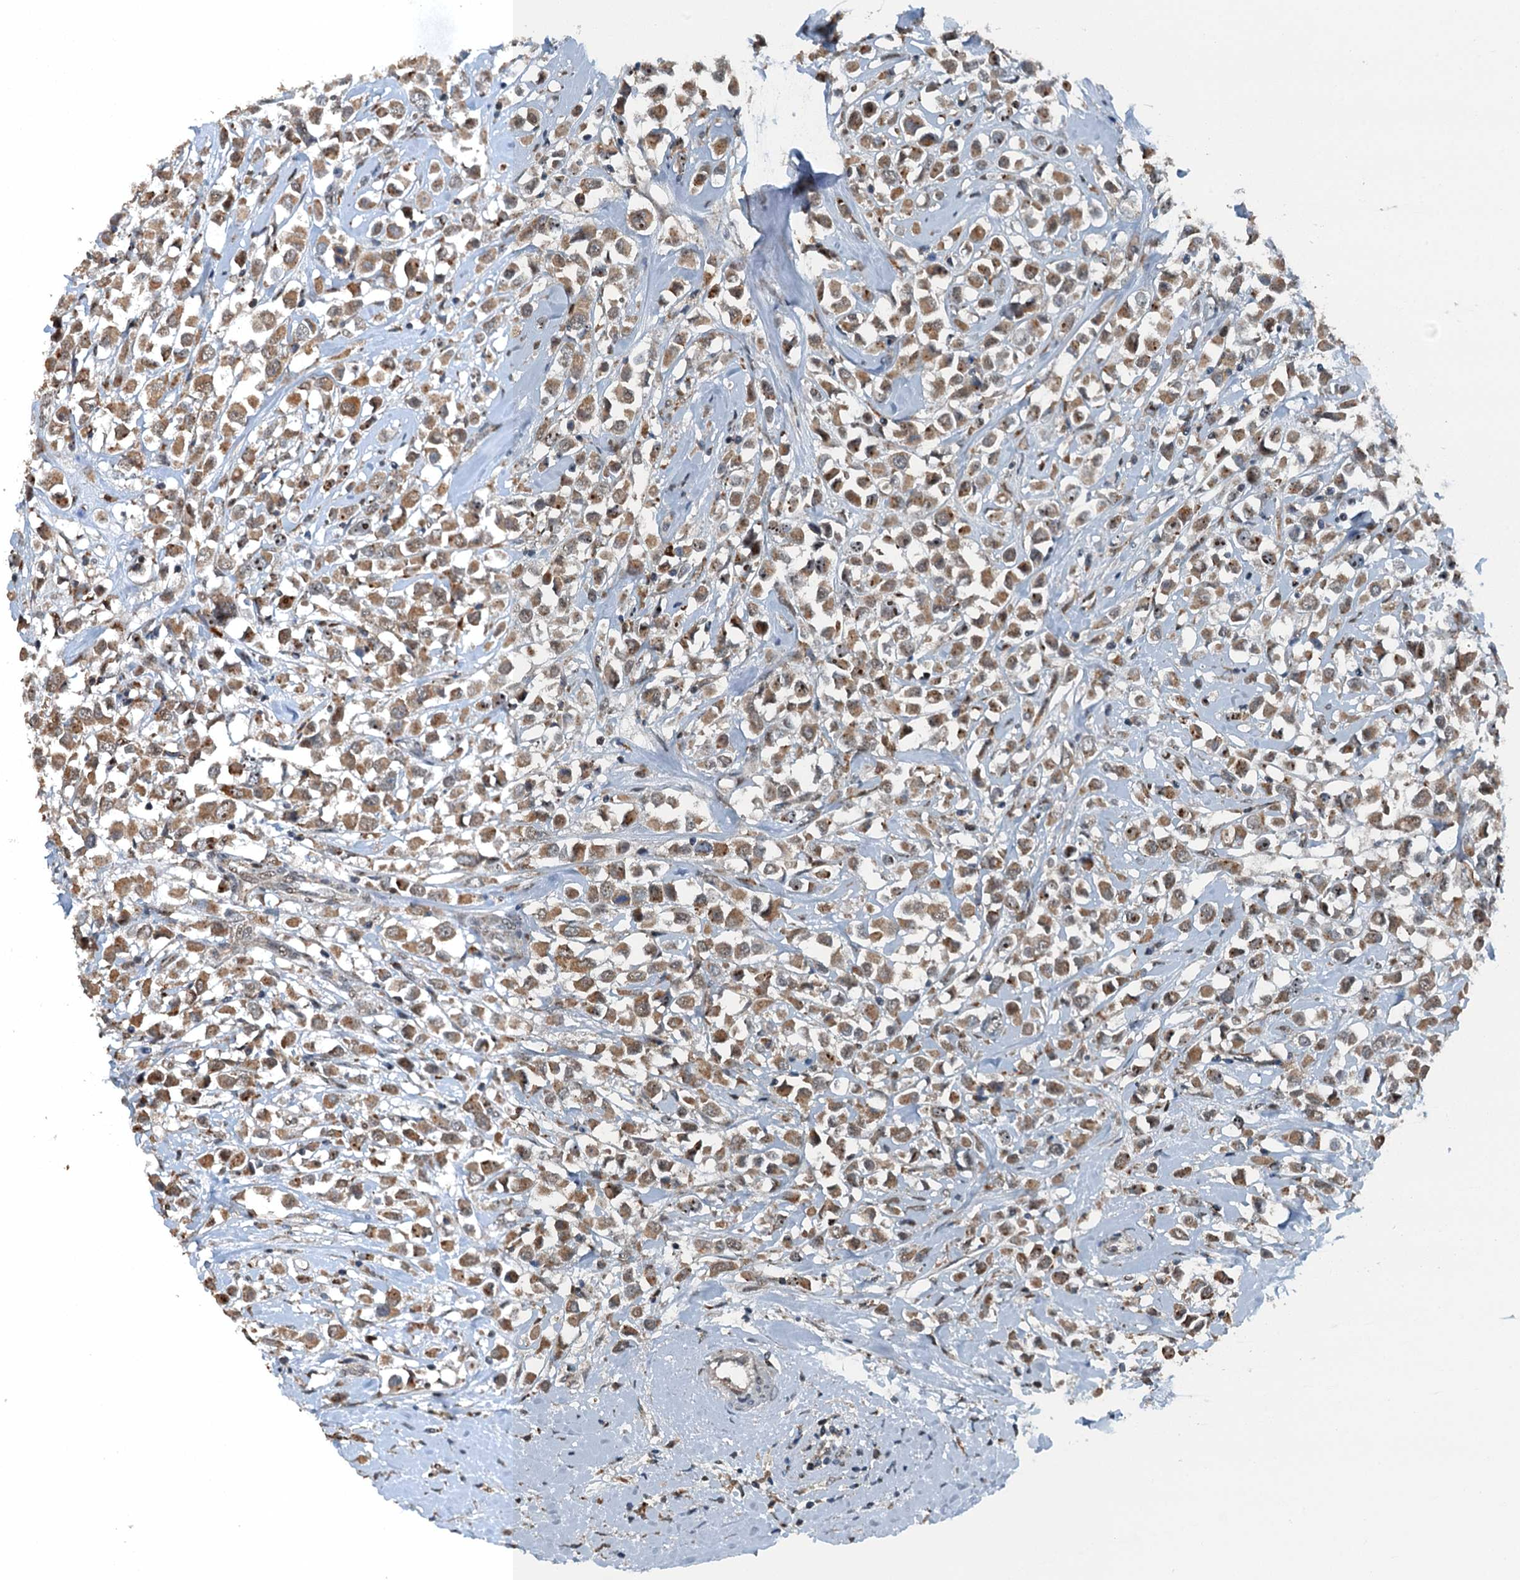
{"staining": {"intensity": "moderate", "quantity": ">75%", "location": "cytoplasmic/membranous"}, "tissue": "breast cancer", "cell_type": "Tumor cells", "image_type": "cancer", "snomed": [{"axis": "morphology", "description": "Duct carcinoma"}, {"axis": "topography", "description": "Breast"}], "caption": "This micrograph demonstrates immunohistochemistry (IHC) staining of breast cancer, with medium moderate cytoplasmic/membranous staining in about >75% of tumor cells.", "gene": "BMERB1", "patient": {"sex": "female", "age": 61}}